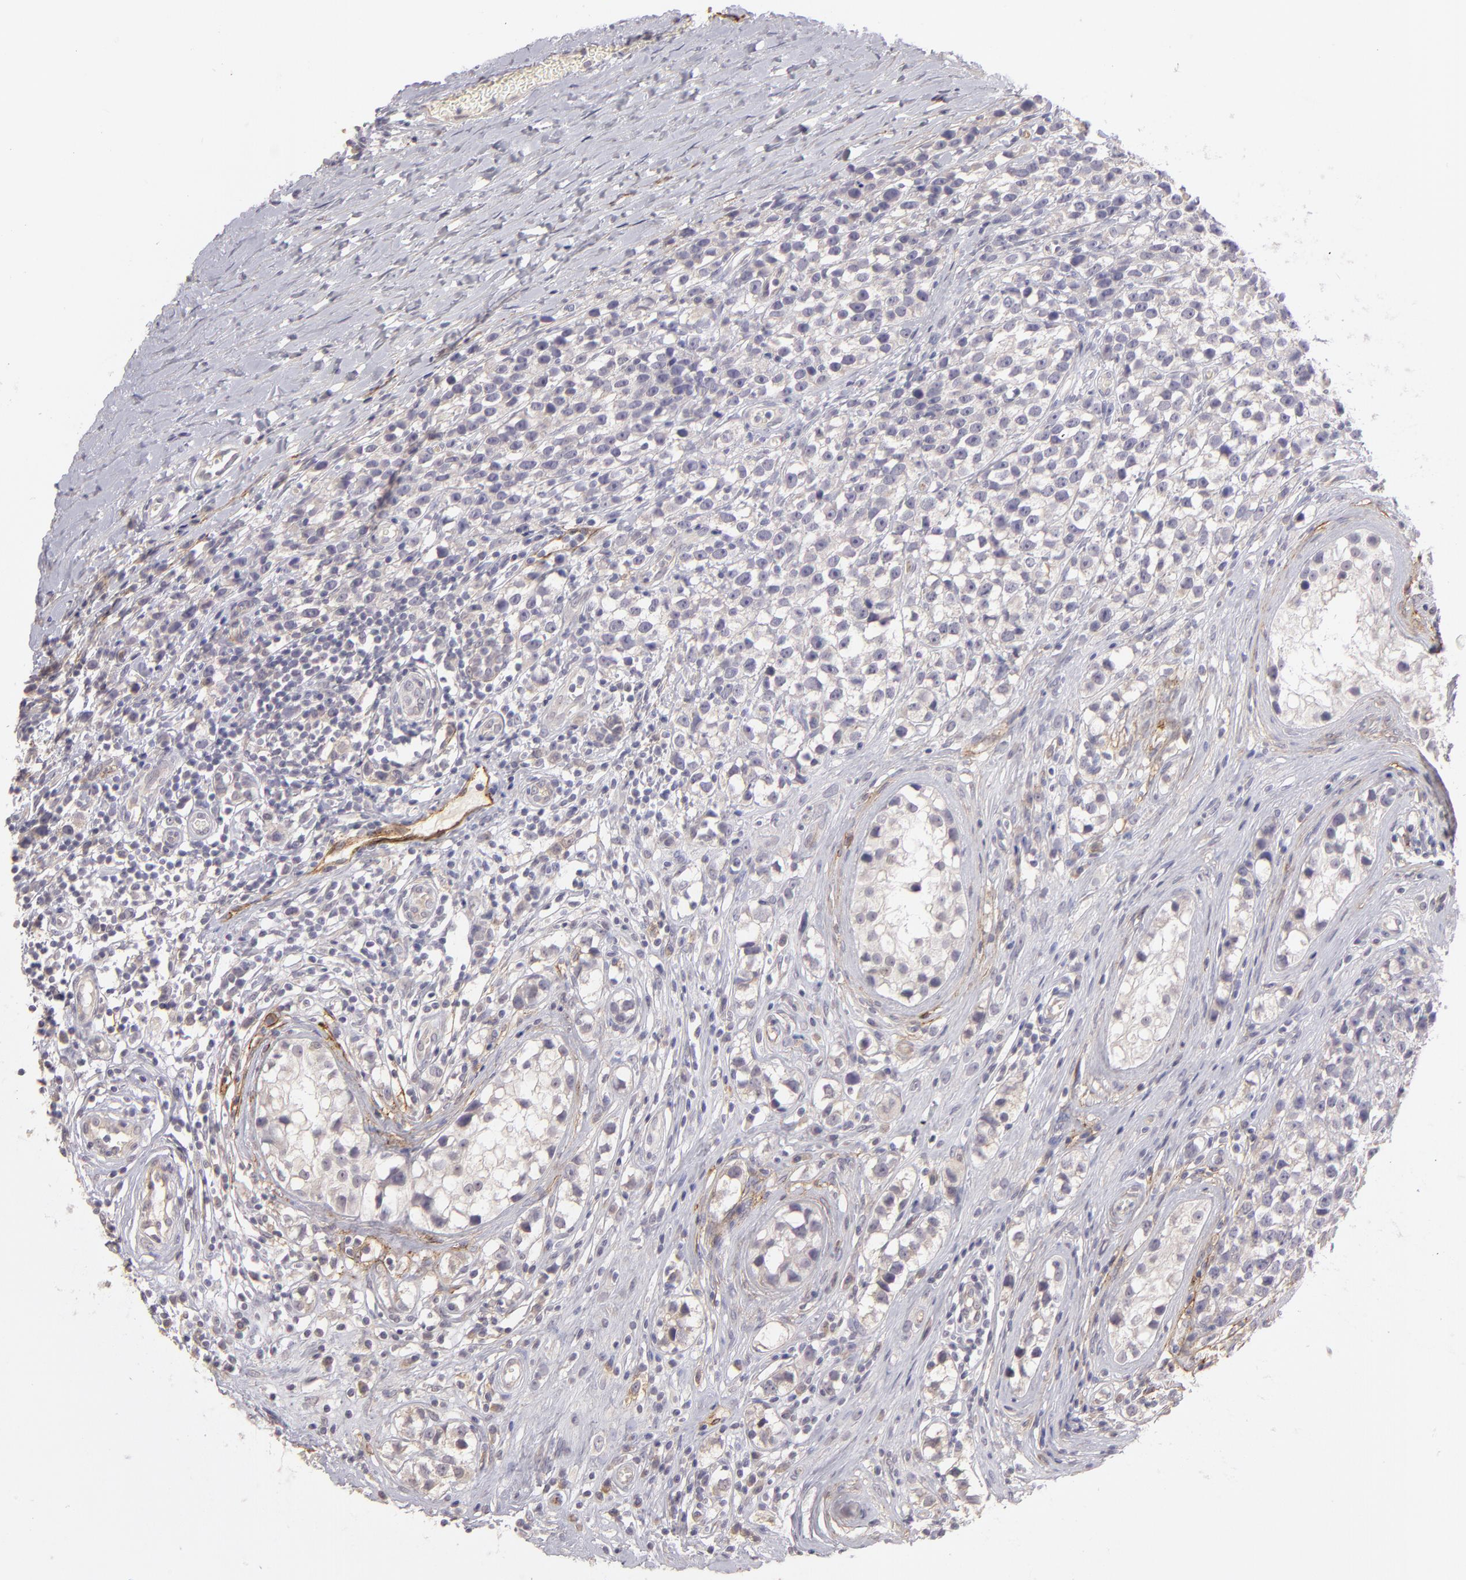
{"staining": {"intensity": "negative", "quantity": "none", "location": "none"}, "tissue": "testis cancer", "cell_type": "Tumor cells", "image_type": "cancer", "snomed": [{"axis": "morphology", "description": "Seminoma, NOS"}, {"axis": "topography", "description": "Testis"}], "caption": "Image shows no significant protein positivity in tumor cells of testis cancer.", "gene": "THBD", "patient": {"sex": "male", "age": 25}}